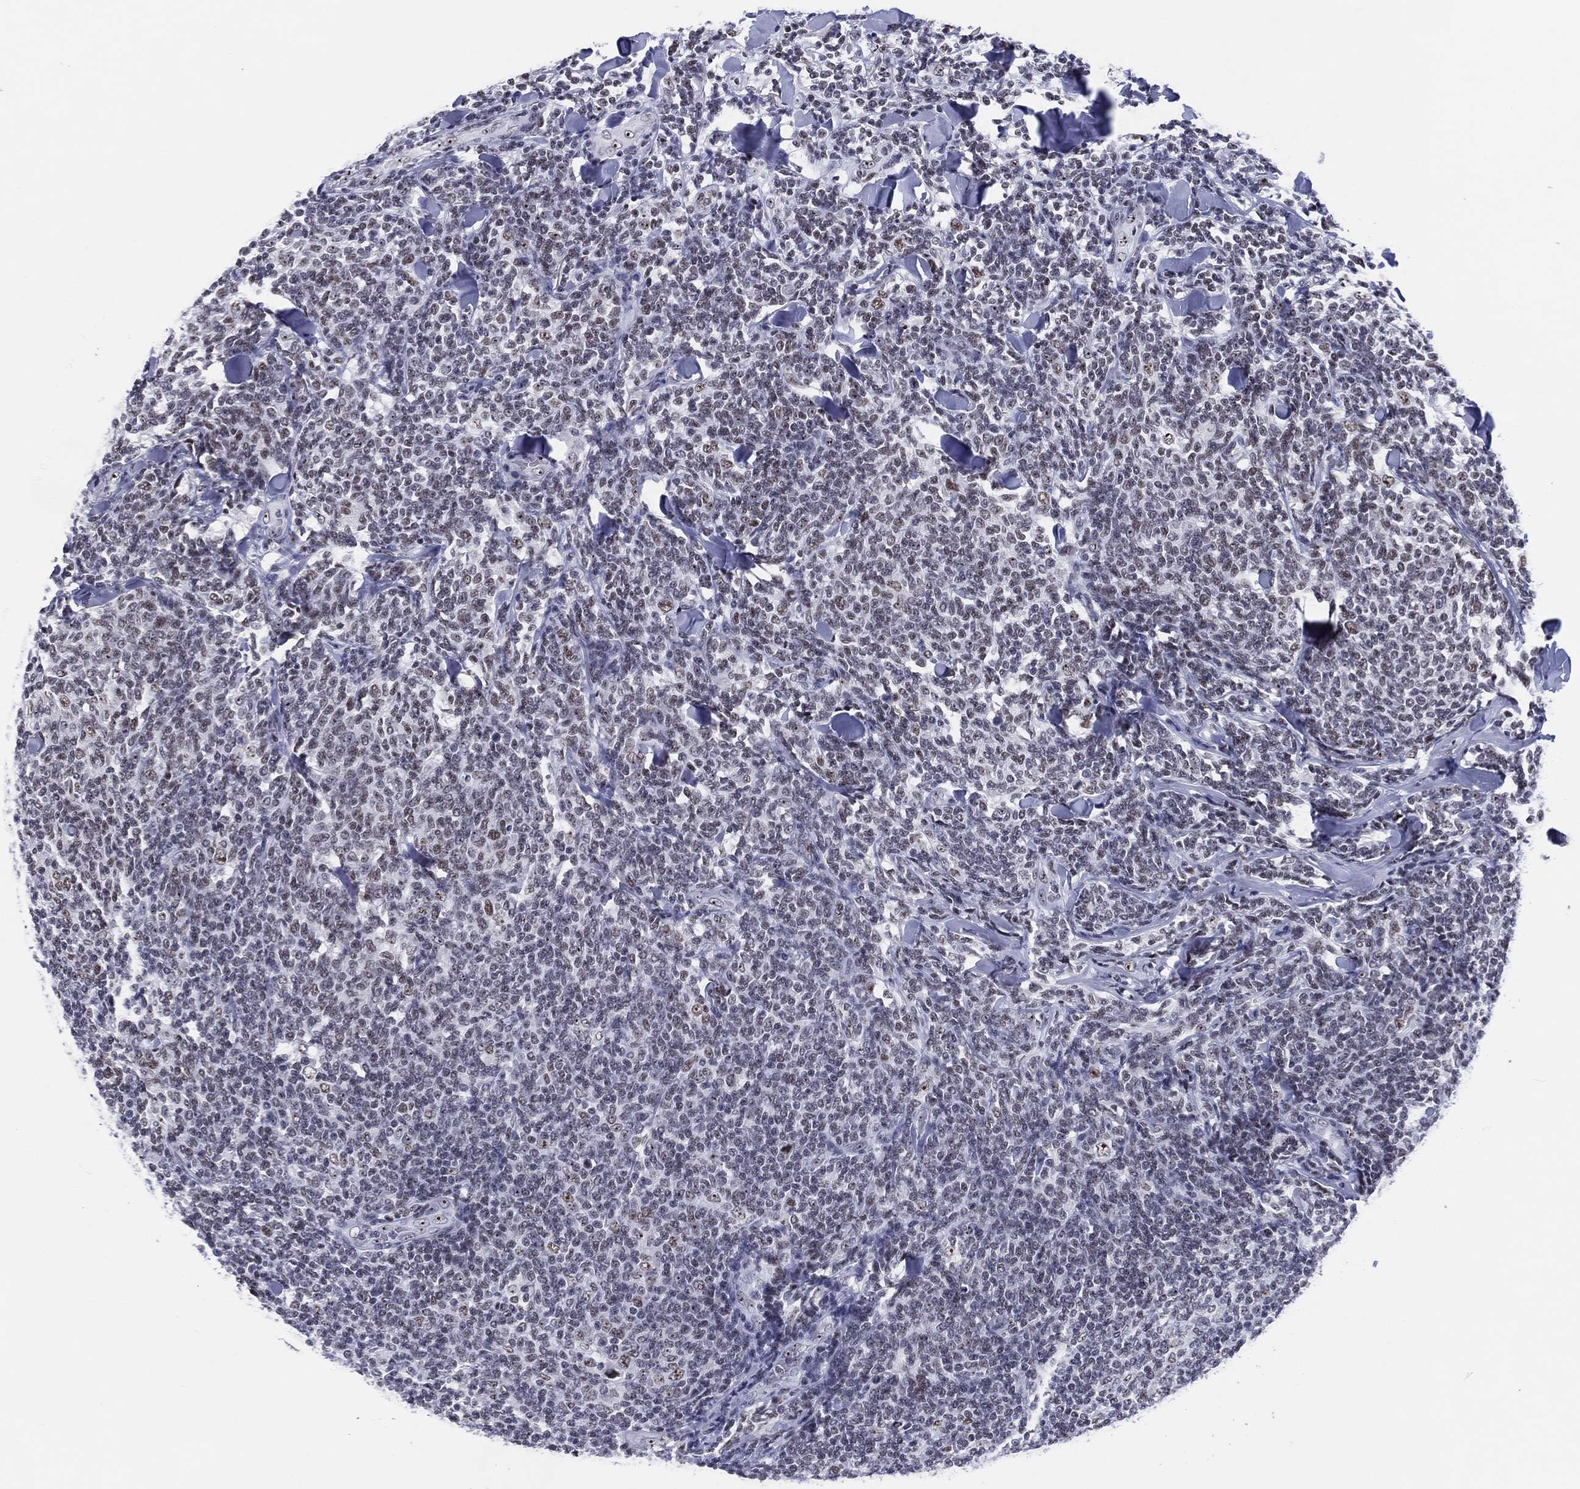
{"staining": {"intensity": "weak", "quantity": "<25%", "location": "nuclear"}, "tissue": "lymphoma", "cell_type": "Tumor cells", "image_type": "cancer", "snomed": [{"axis": "morphology", "description": "Malignant lymphoma, non-Hodgkin's type, Low grade"}, {"axis": "topography", "description": "Lymph node"}], "caption": "Tumor cells are negative for brown protein staining in lymphoma.", "gene": "MAPK8IP1", "patient": {"sex": "female", "age": 56}}